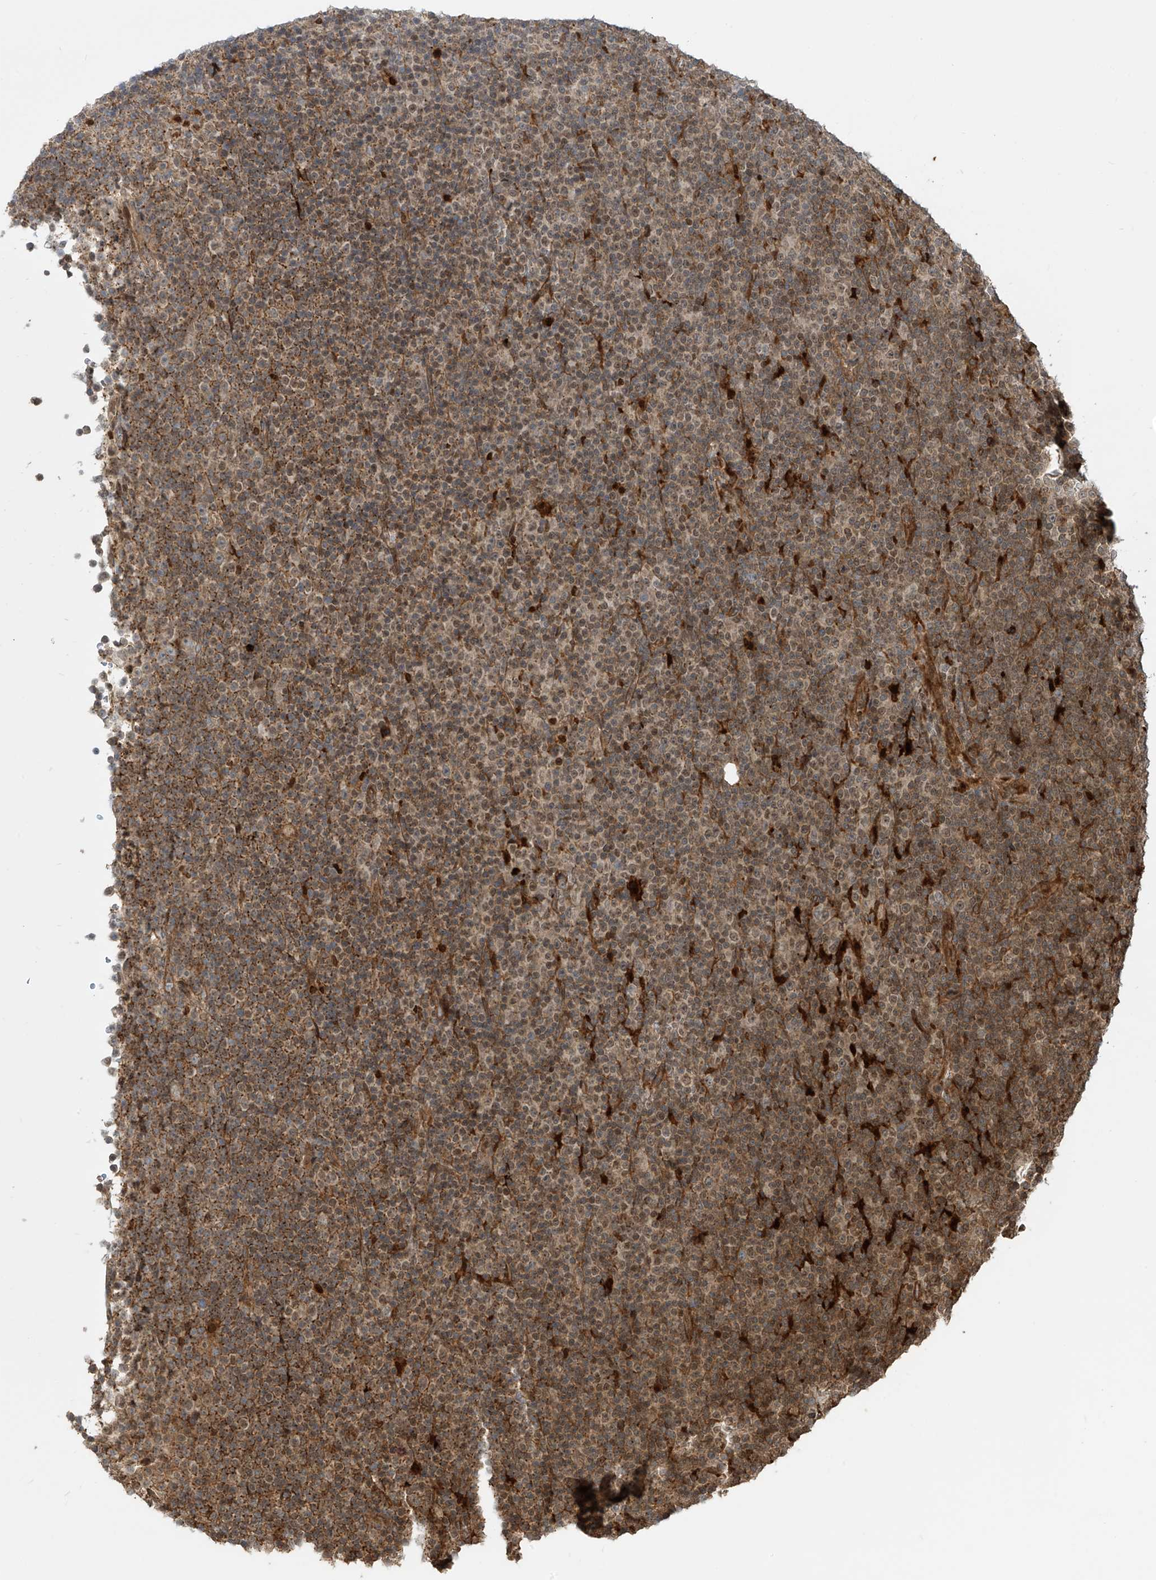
{"staining": {"intensity": "moderate", "quantity": "25%-75%", "location": "cytoplasmic/membranous"}, "tissue": "lymphoma", "cell_type": "Tumor cells", "image_type": "cancer", "snomed": [{"axis": "morphology", "description": "Malignant lymphoma, non-Hodgkin's type, Low grade"}, {"axis": "topography", "description": "Lymph node"}], "caption": "High-magnification brightfield microscopy of lymphoma stained with DAB (3,3'-diaminobenzidine) (brown) and counterstained with hematoxylin (blue). tumor cells exhibit moderate cytoplasmic/membranous positivity is seen in about25%-75% of cells.", "gene": "ATAD2B", "patient": {"sex": "female", "age": 67}}